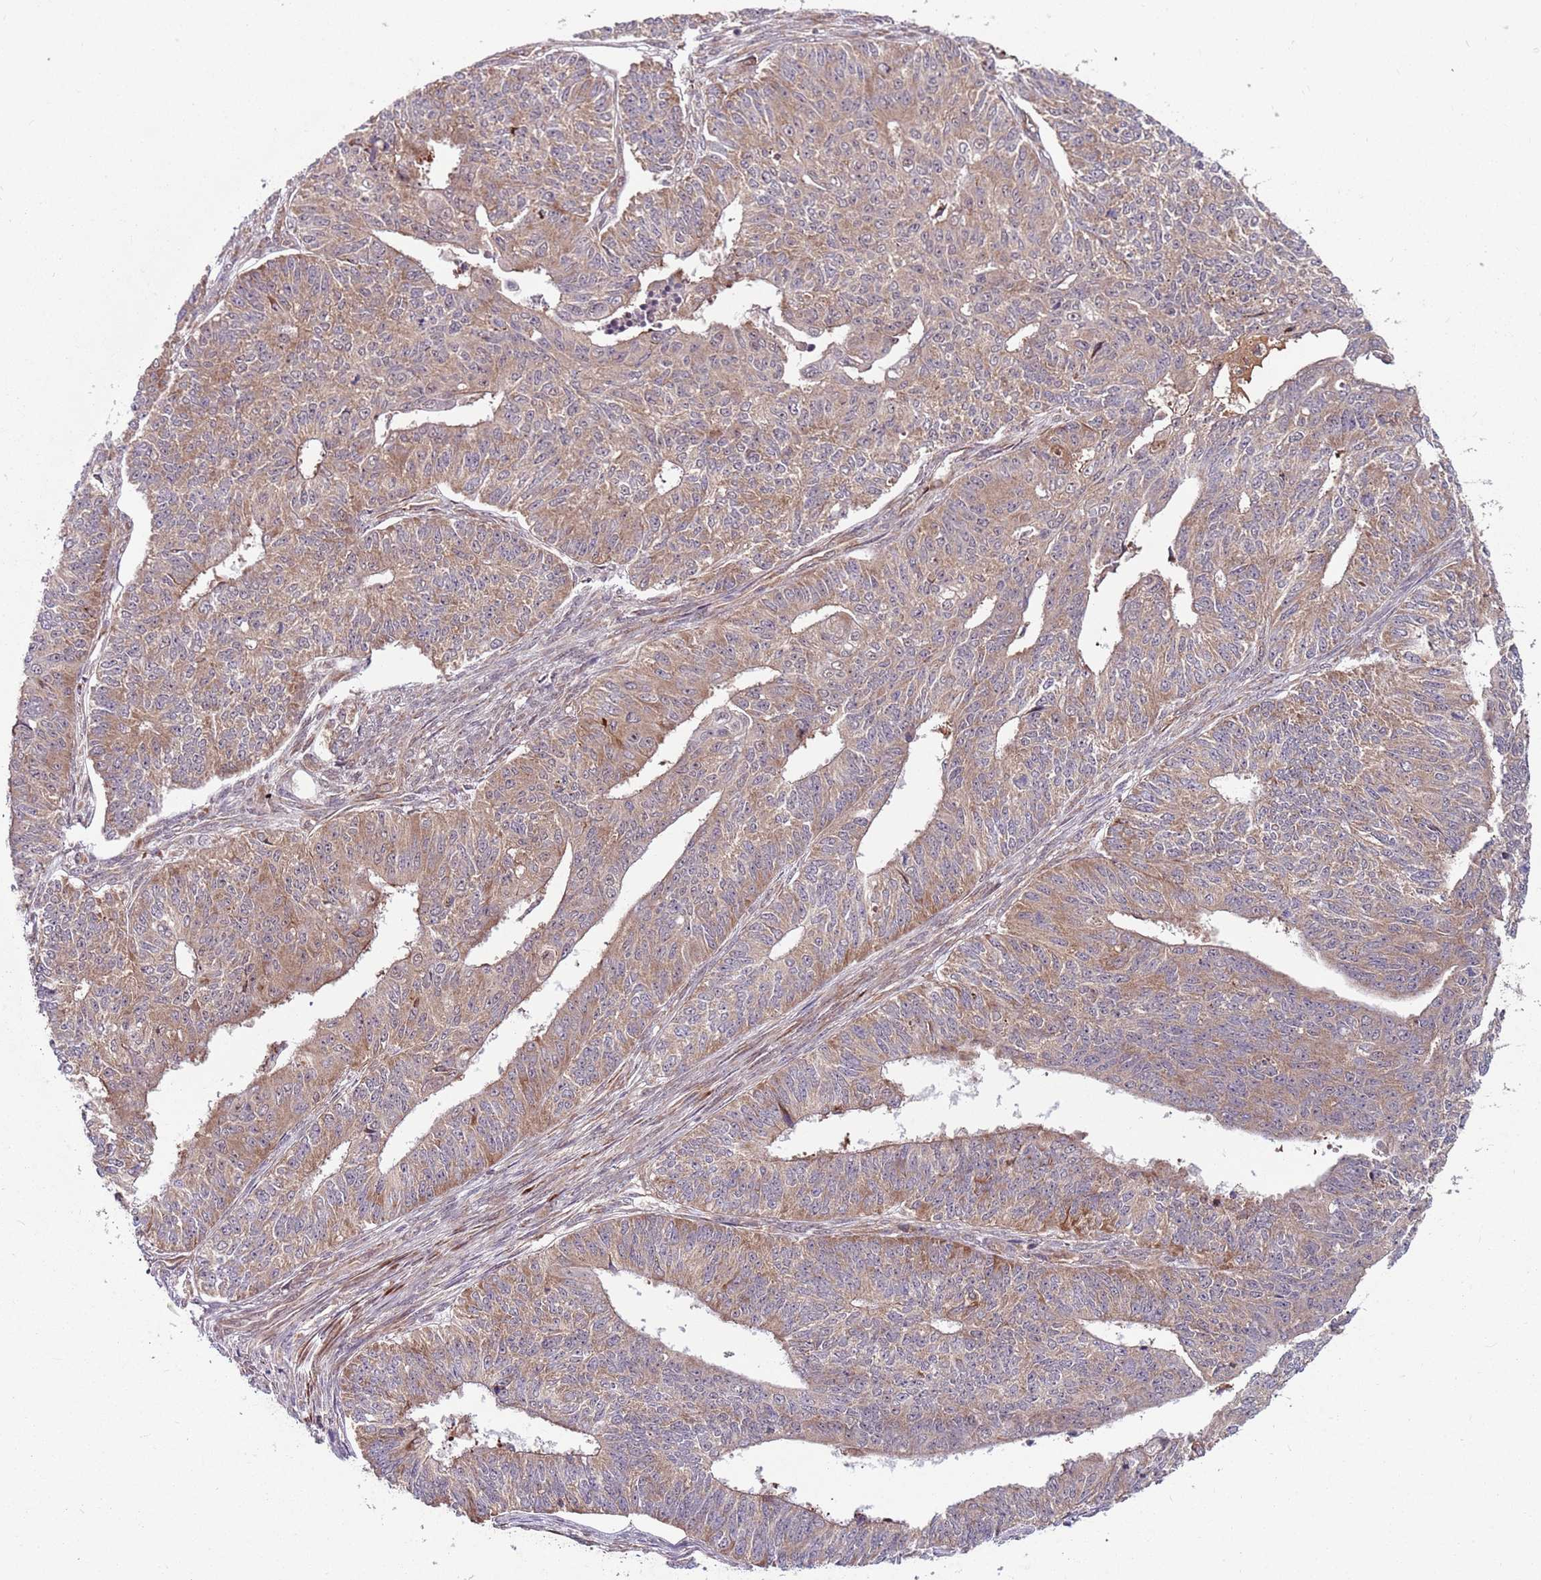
{"staining": {"intensity": "weak", "quantity": ">75%", "location": "cytoplasmic/membranous"}, "tissue": "endometrial cancer", "cell_type": "Tumor cells", "image_type": "cancer", "snomed": [{"axis": "morphology", "description": "Adenocarcinoma, NOS"}, {"axis": "topography", "description": "Endometrium"}], "caption": "Brown immunohistochemical staining in endometrial cancer demonstrates weak cytoplasmic/membranous positivity in about >75% of tumor cells.", "gene": "FBXL22", "patient": {"sex": "female", "age": 32}}